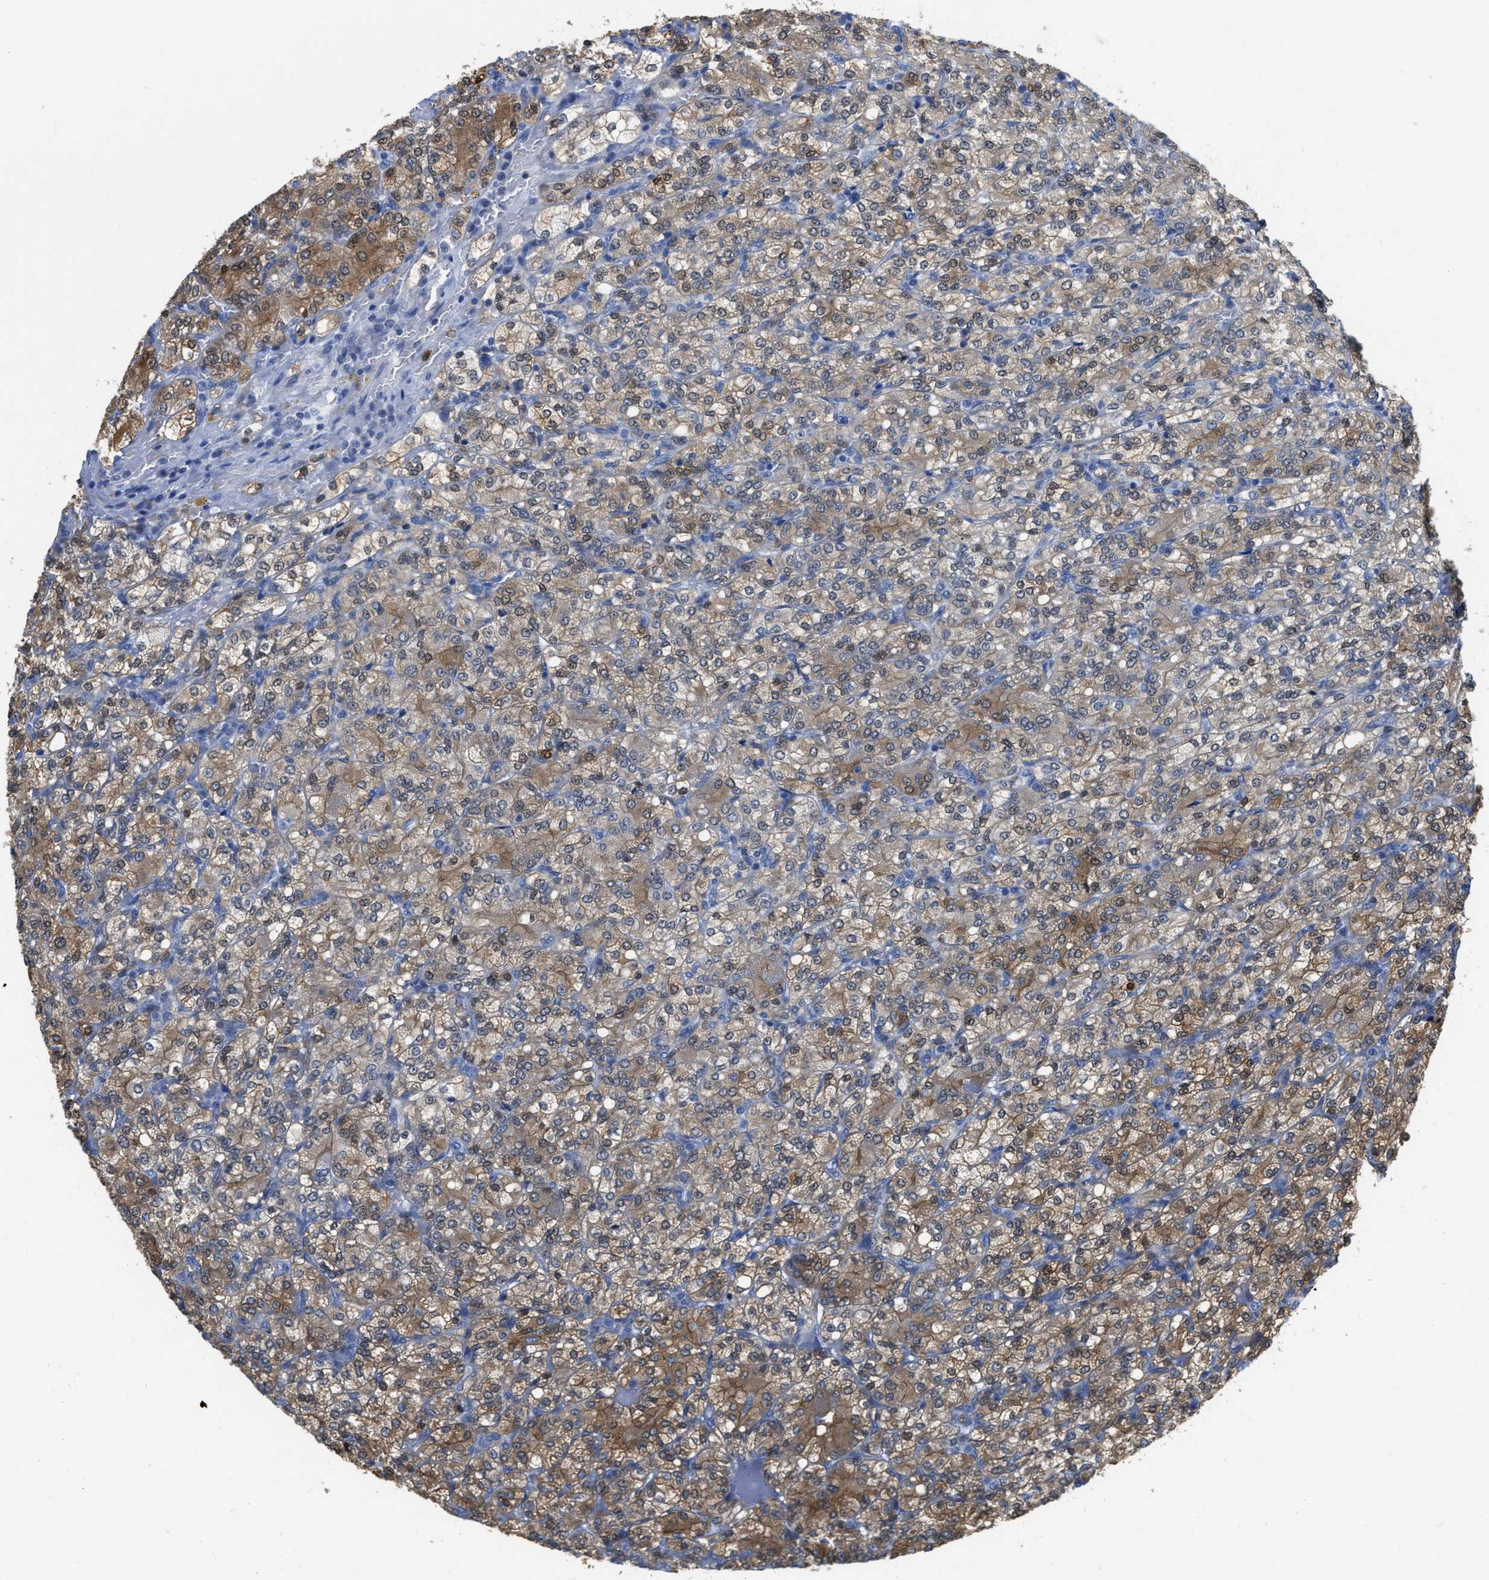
{"staining": {"intensity": "moderate", "quantity": ">75%", "location": "cytoplasmic/membranous"}, "tissue": "renal cancer", "cell_type": "Tumor cells", "image_type": "cancer", "snomed": [{"axis": "morphology", "description": "Adenocarcinoma, NOS"}, {"axis": "topography", "description": "Kidney"}], "caption": "This is a histology image of immunohistochemistry (IHC) staining of renal cancer, which shows moderate staining in the cytoplasmic/membranous of tumor cells.", "gene": "CRYM", "patient": {"sex": "male", "age": 77}}